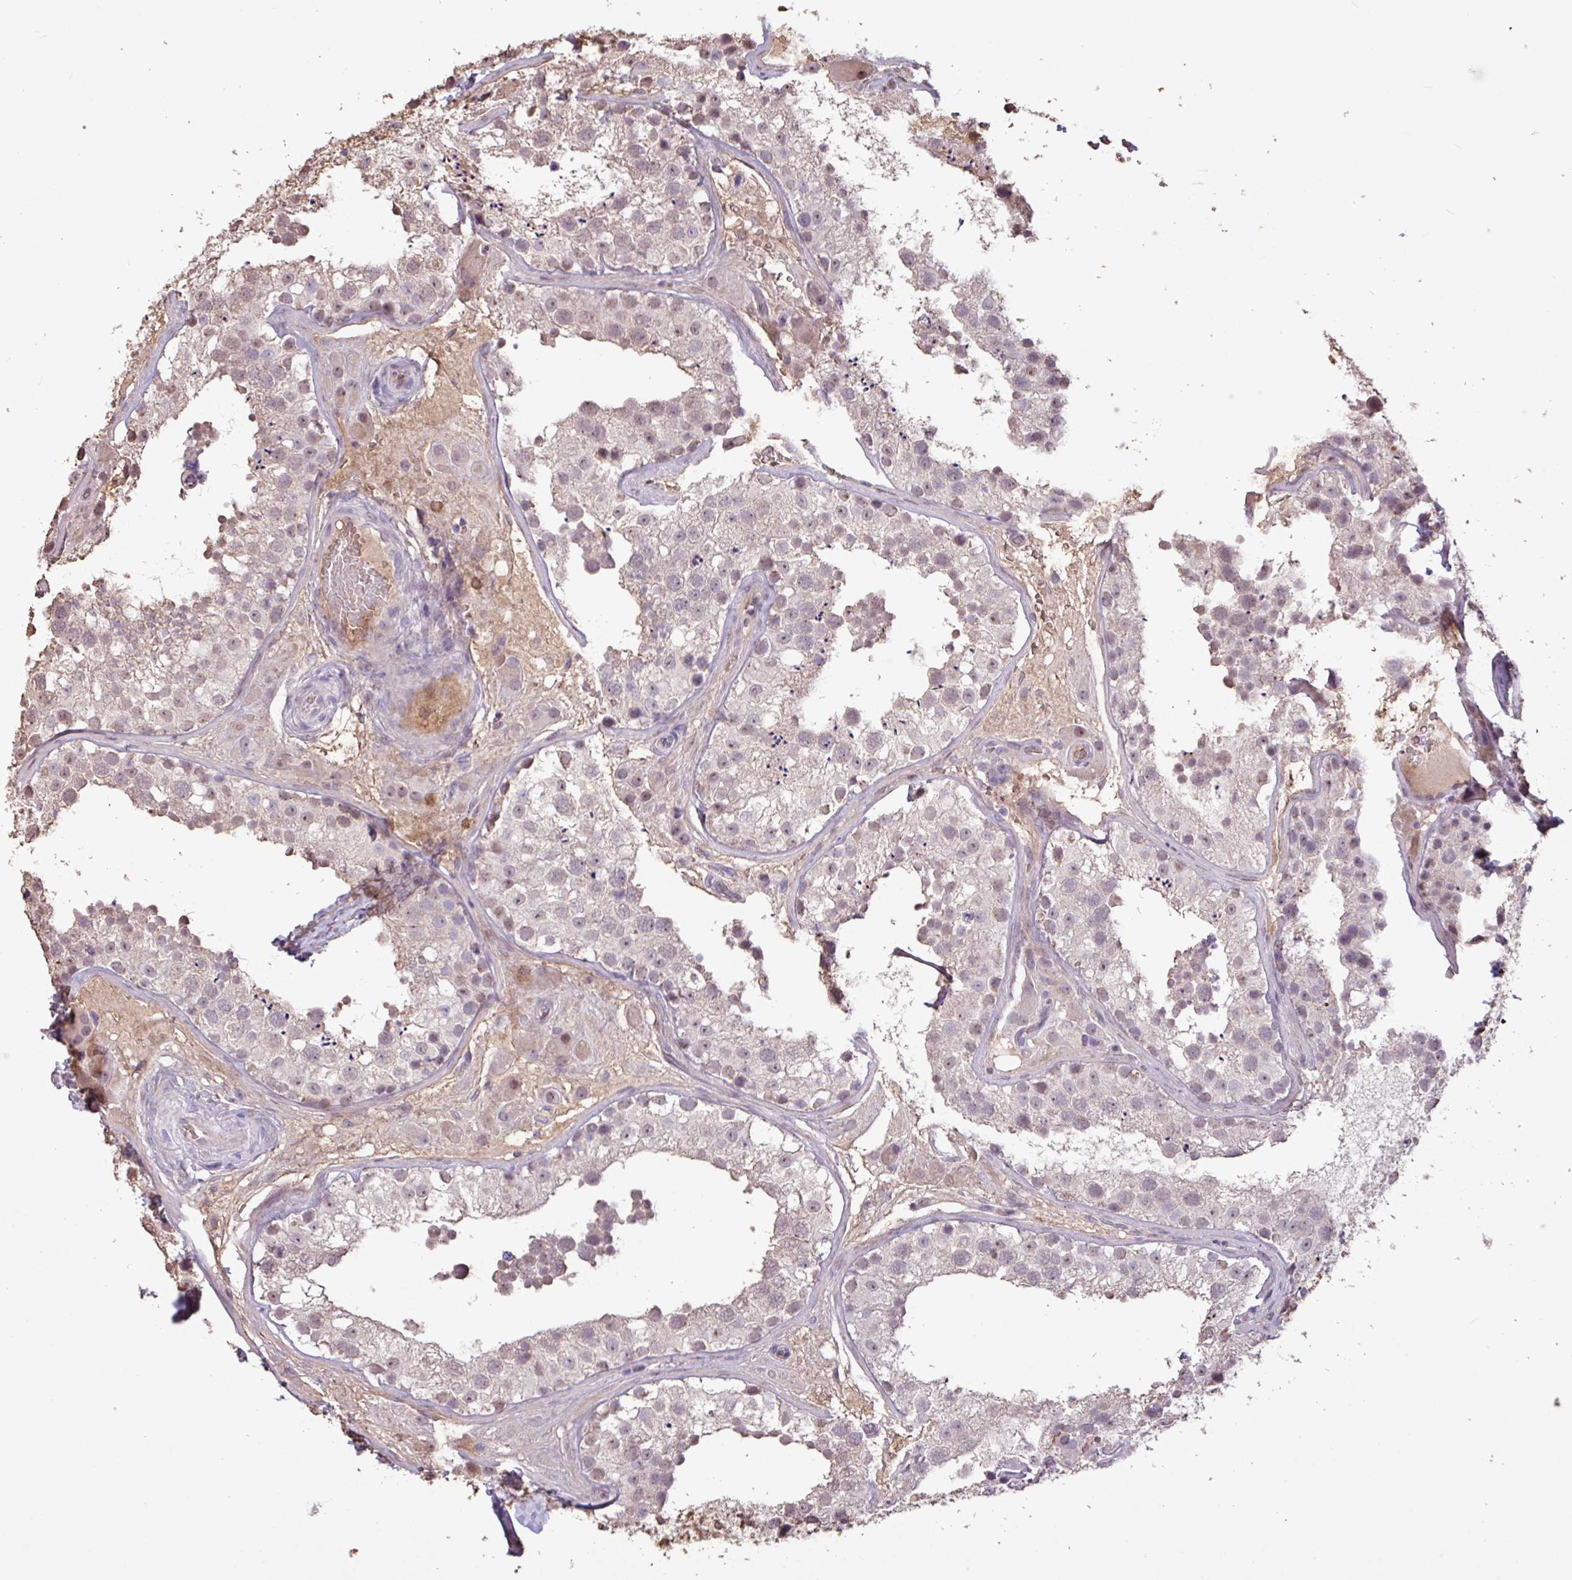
{"staining": {"intensity": "weak", "quantity": "25%-75%", "location": "nuclear"}, "tissue": "testis", "cell_type": "Cells in seminiferous ducts", "image_type": "normal", "snomed": [{"axis": "morphology", "description": "Normal tissue, NOS"}, {"axis": "topography", "description": "Testis"}], "caption": "Cells in seminiferous ducts exhibit low levels of weak nuclear staining in about 25%-75% of cells in normal human testis. The protein of interest is shown in brown color, while the nuclei are stained blue.", "gene": "L3MBTL3", "patient": {"sex": "male", "age": 26}}